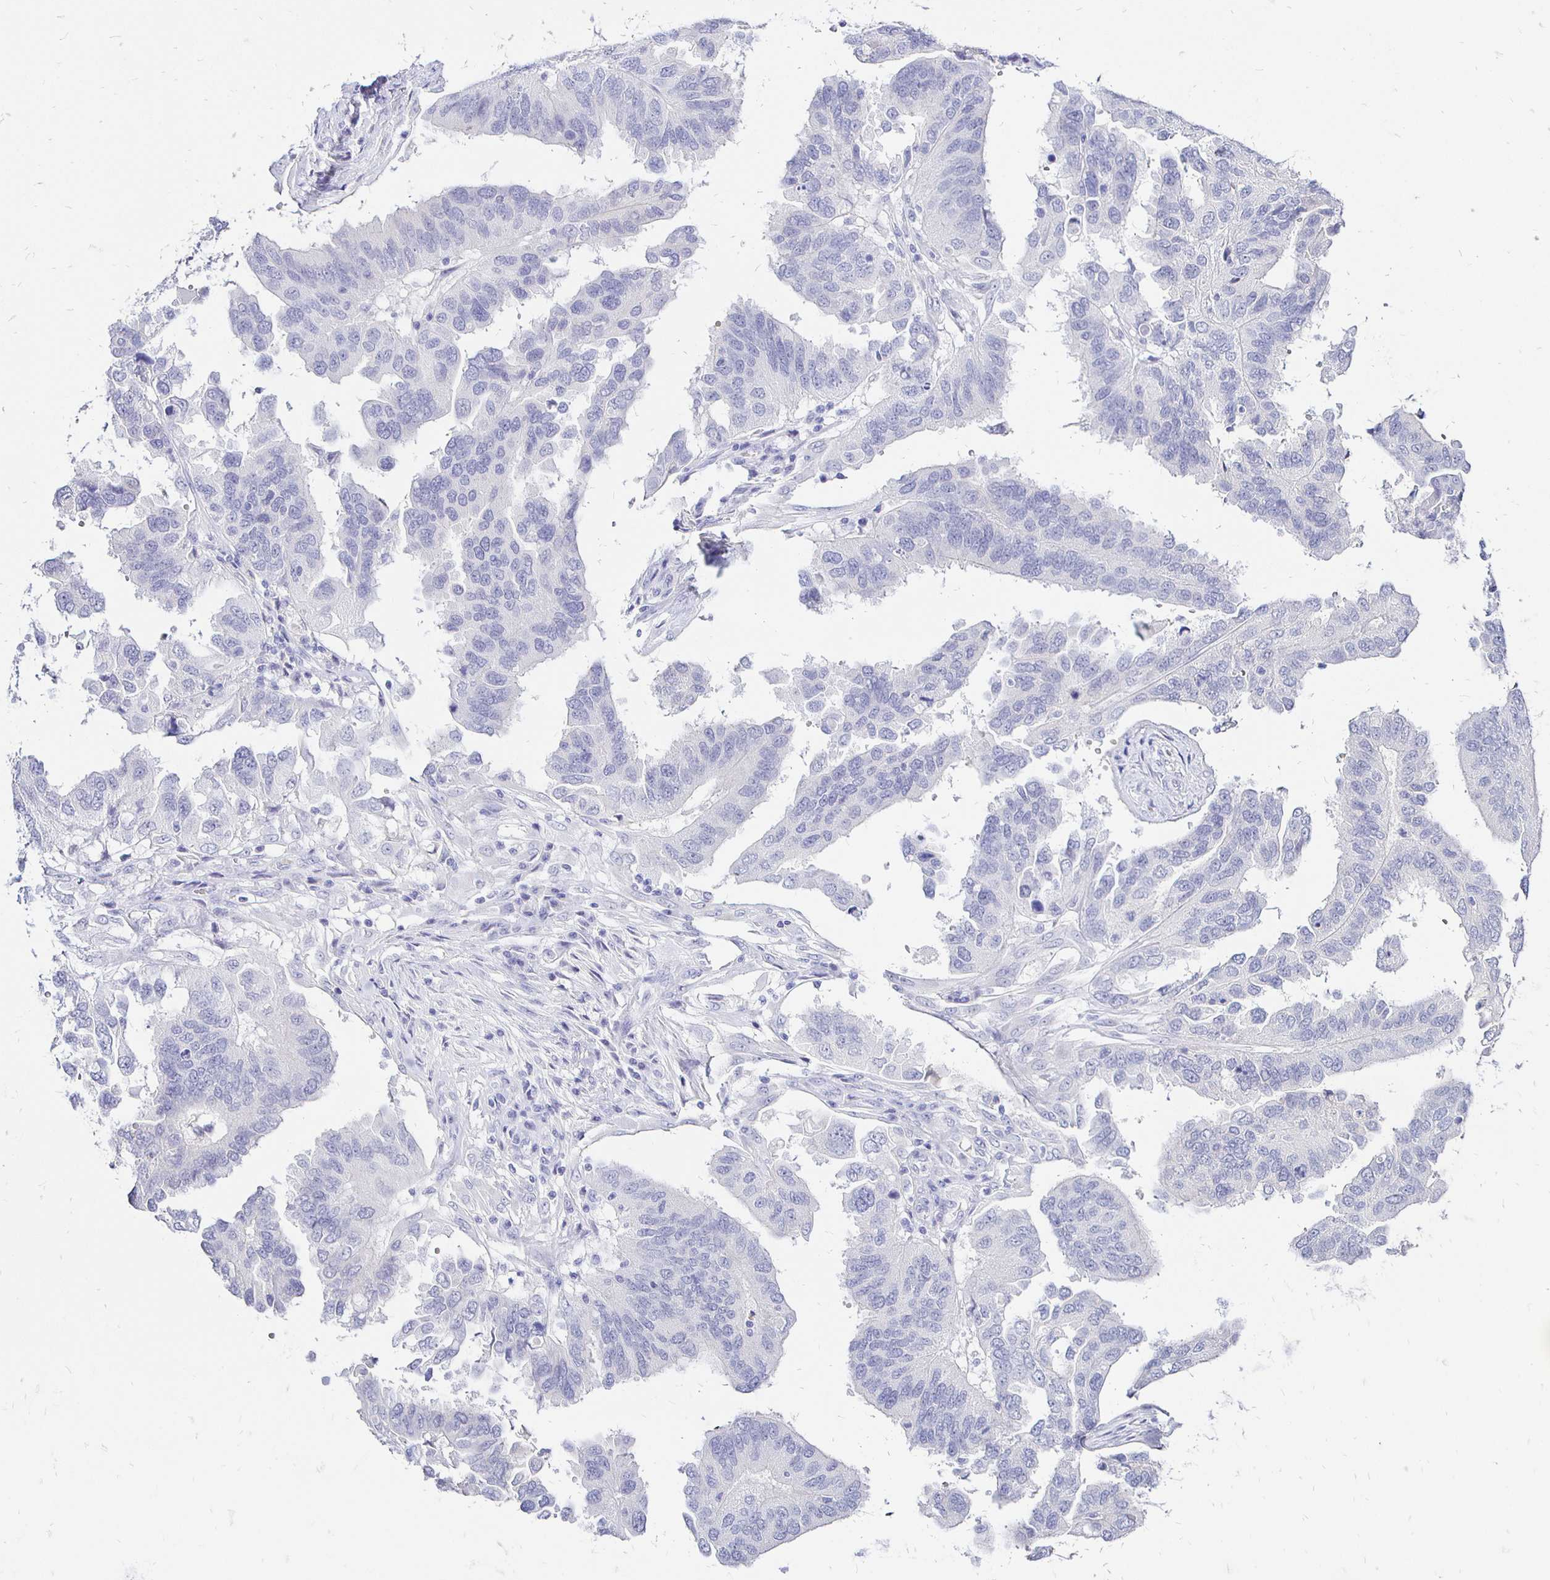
{"staining": {"intensity": "negative", "quantity": "none", "location": "none"}, "tissue": "ovarian cancer", "cell_type": "Tumor cells", "image_type": "cancer", "snomed": [{"axis": "morphology", "description": "Cystadenocarcinoma, serous, NOS"}, {"axis": "topography", "description": "Ovary"}], "caption": "Tumor cells show no significant protein expression in ovarian cancer.", "gene": "IRGC", "patient": {"sex": "female", "age": 79}}